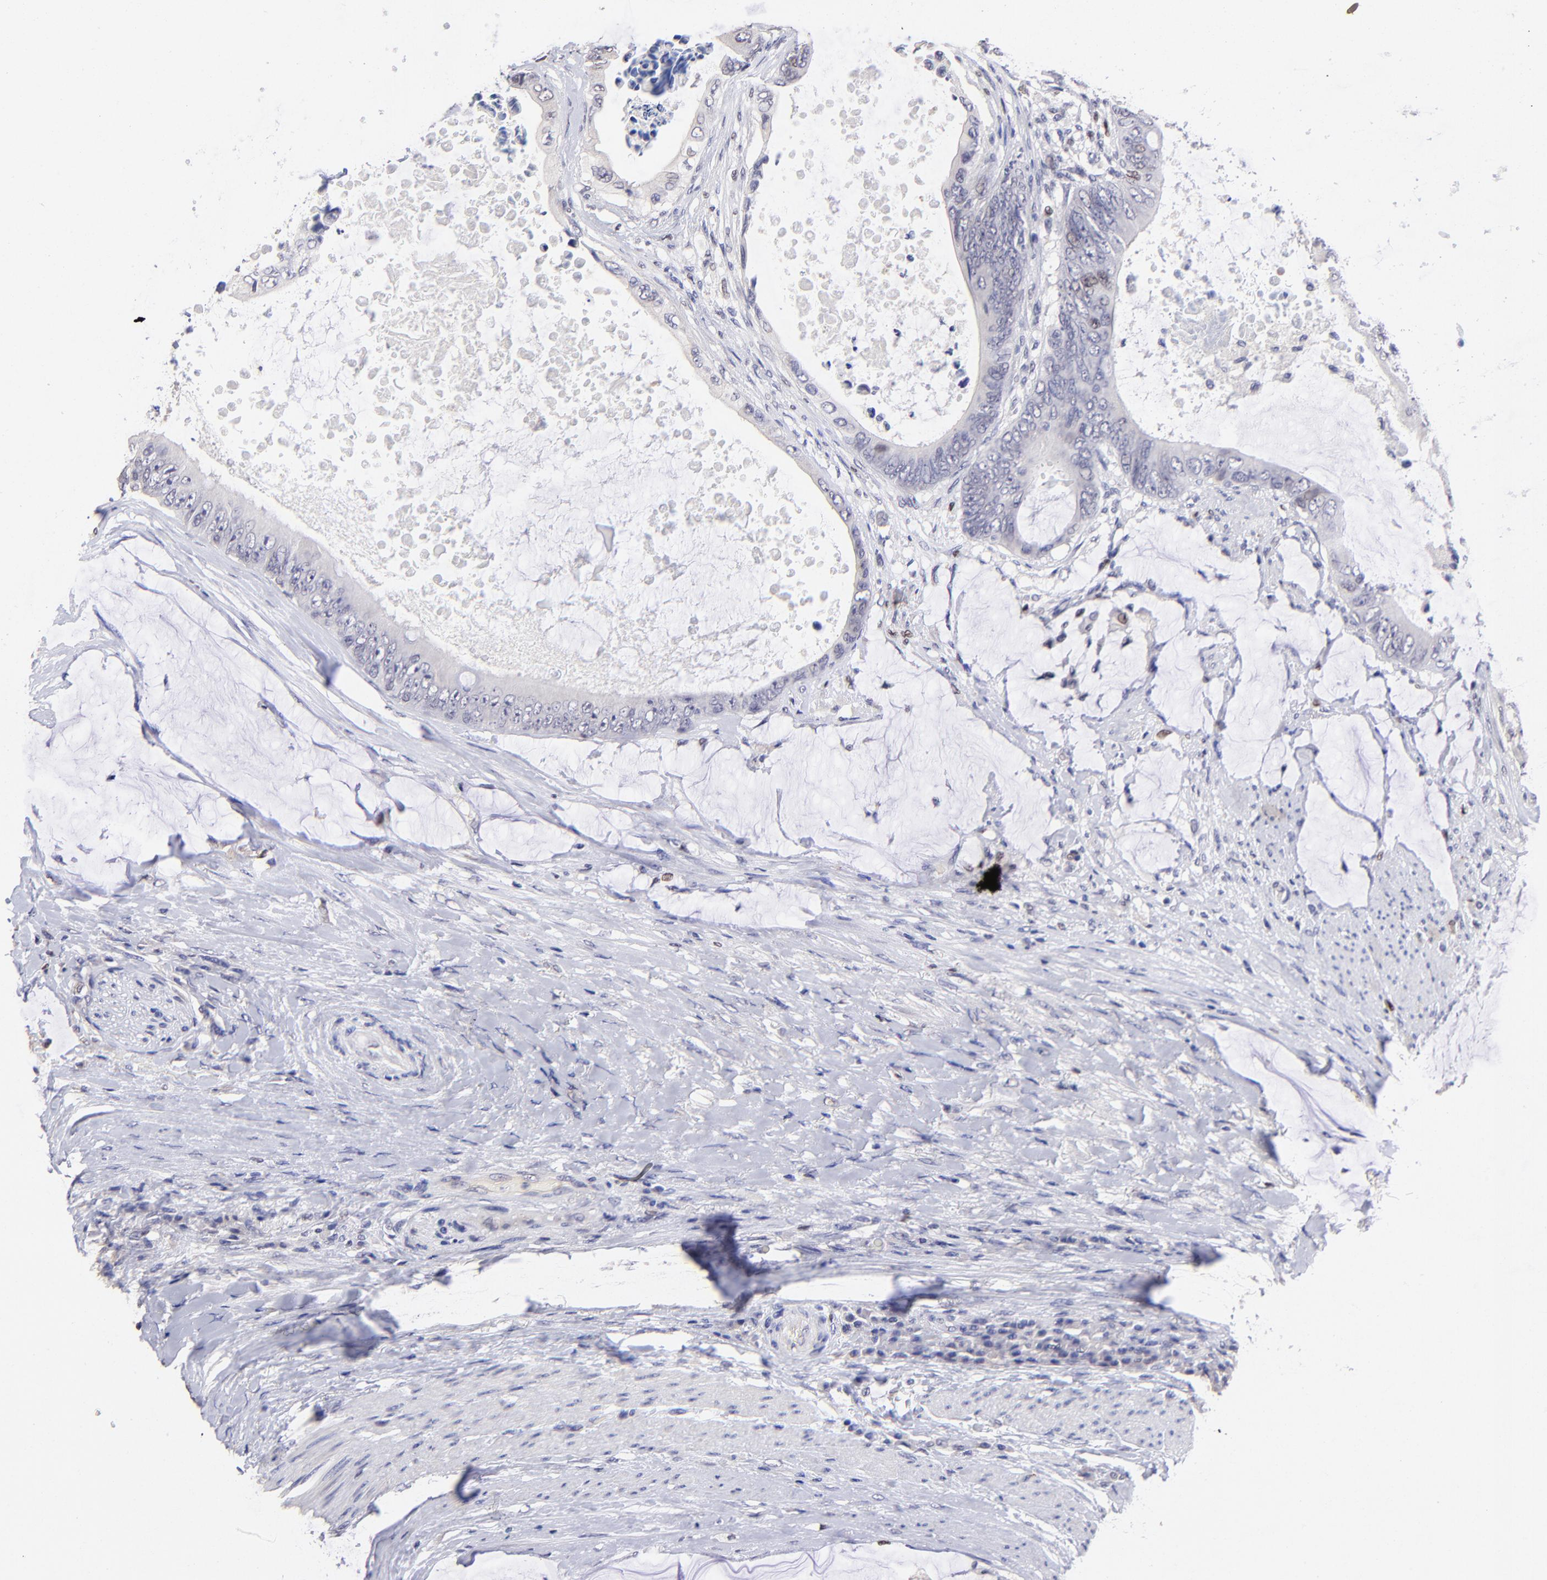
{"staining": {"intensity": "weak", "quantity": "<25%", "location": "nuclear"}, "tissue": "colorectal cancer", "cell_type": "Tumor cells", "image_type": "cancer", "snomed": [{"axis": "morphology", "description": "Normal tissue, NOS"}, {"axis": "morphology", "description": "Adenocarcinoma, NOS"}, {"axis": "topography", "description": "Rectum"}, {"axis": "topography", "description": "Peripheral nerve tissue"}], "caption": "Immunohistochemistry (IHC) of colorectal cancer exhibits no positivity in tumor cells.", "gene": "DNMT1", "patient": {"sex": "female", "age": 77}}